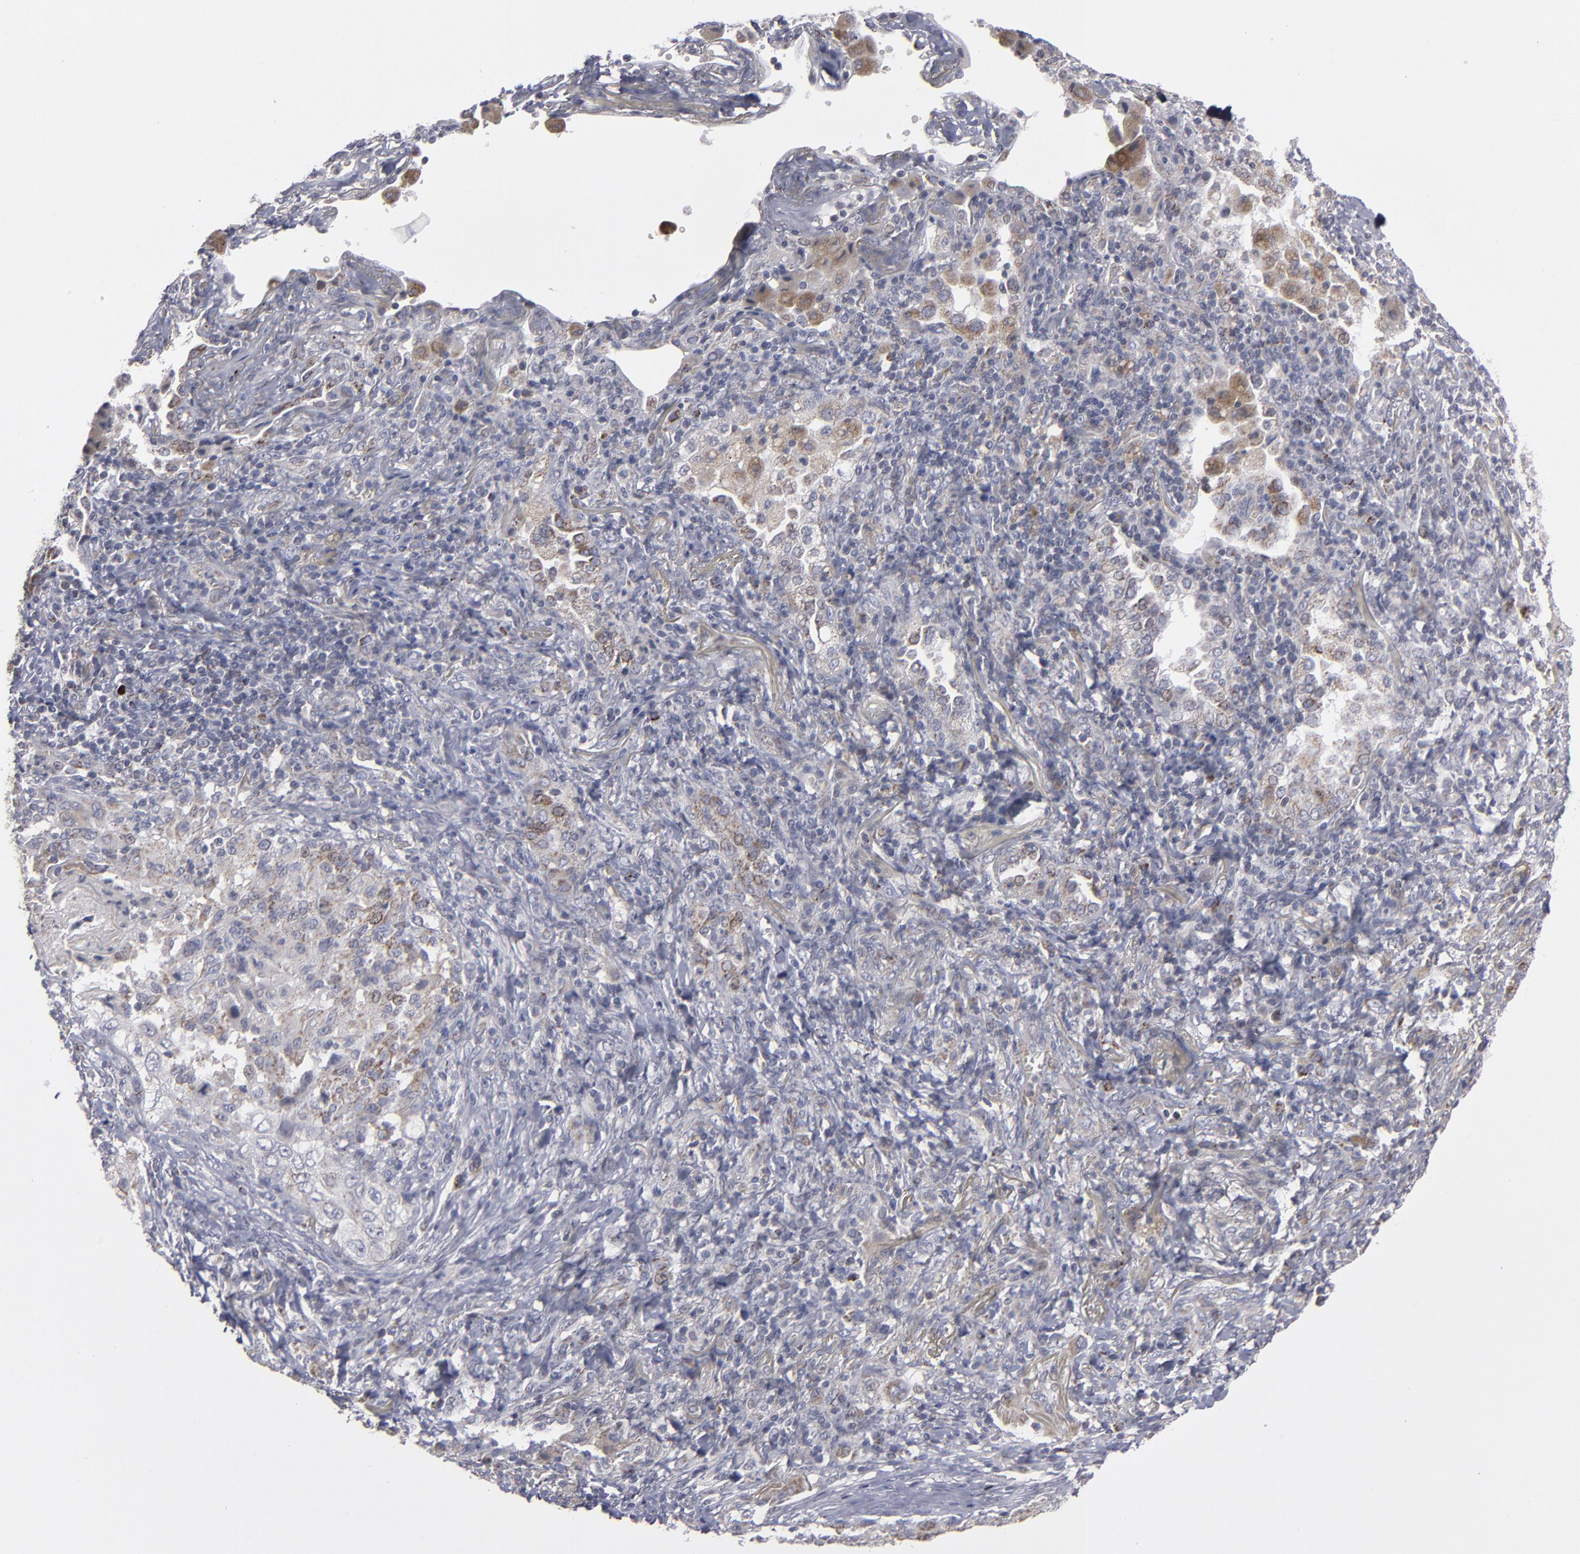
{"staining": {"intensity": "strong", "quantity": "<25%", "location": "cytoplasmic/membranous"}, "tissue": "lung cancer", "cell_type": "Tumor cells", "image_type": "cancer", "snomed": [{"axis": "morphology", "description": "Squamous cell carcinoma, NOS"}, {"axis": "topography", "description": "Lung"}], "caption": "A medium amount of strong cytoplasmic/membranous staining is seen in approximately <25% of tumor cells in lung cancer tissue. The staining is performed using DAB brown chromogen to label protein expression. The nuclei are counter-stained blue using hematoxylin.", "gene": "MYOM2", "patient": {"sex": "female", "age": 67}}